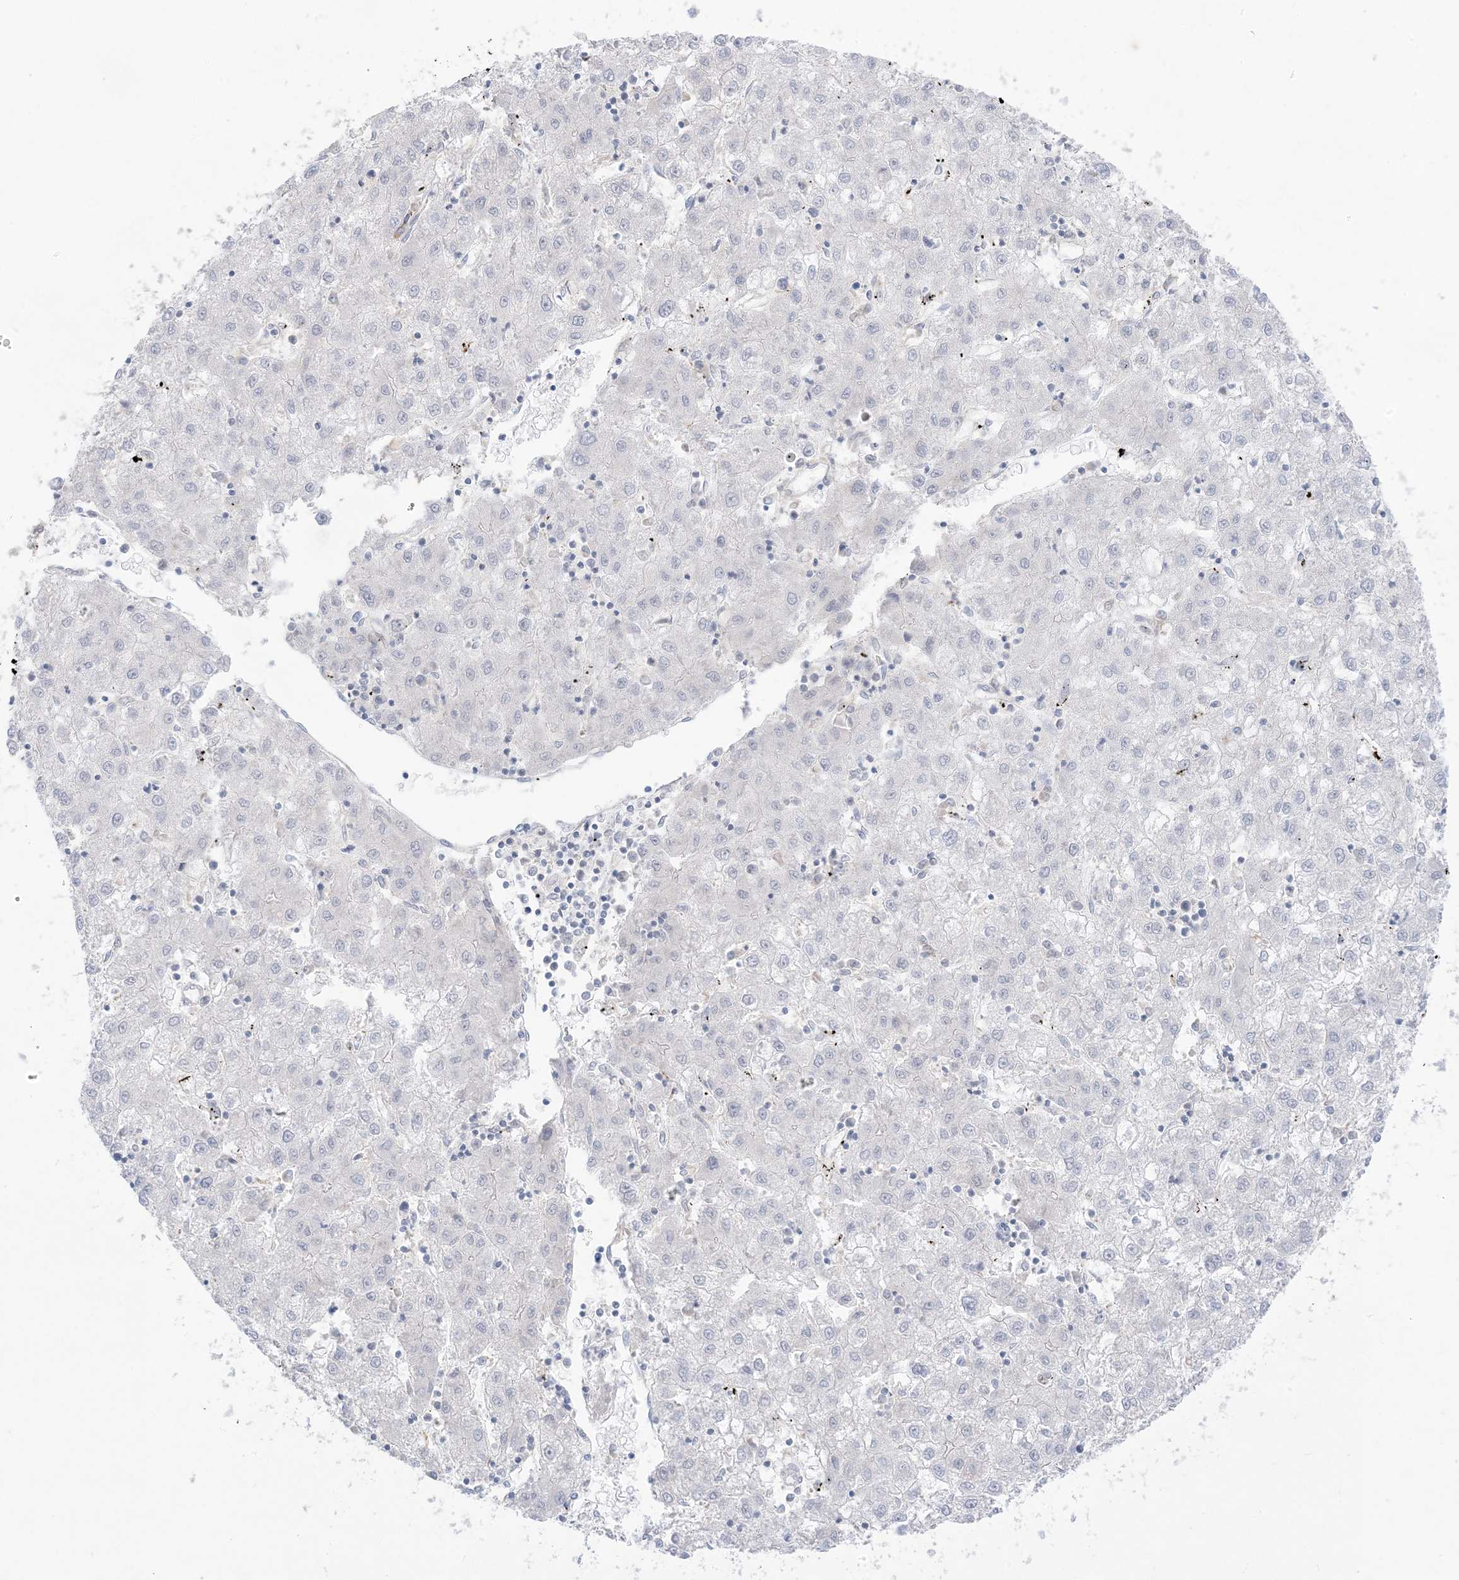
{"staining": {"intensity": "negative", "quantity": "none", "location": "none"}, "tissue": "liver cancer", "cell_type": "Tumor cells", "image_type": "cancer", "snomed": [{"axis": "morphology", "description": "Carcinoma, Hepatocellular, NOS"}, {"axis": "topography", "description": "Liver"}], "caption": "An immunohistochemistry (IHC) photomicrograph of liver cancer is shown. There is no staining in tumor cells of liver cancer.", "gene": "KCTD6", "patient": {"sex": "male", "age": 72}}